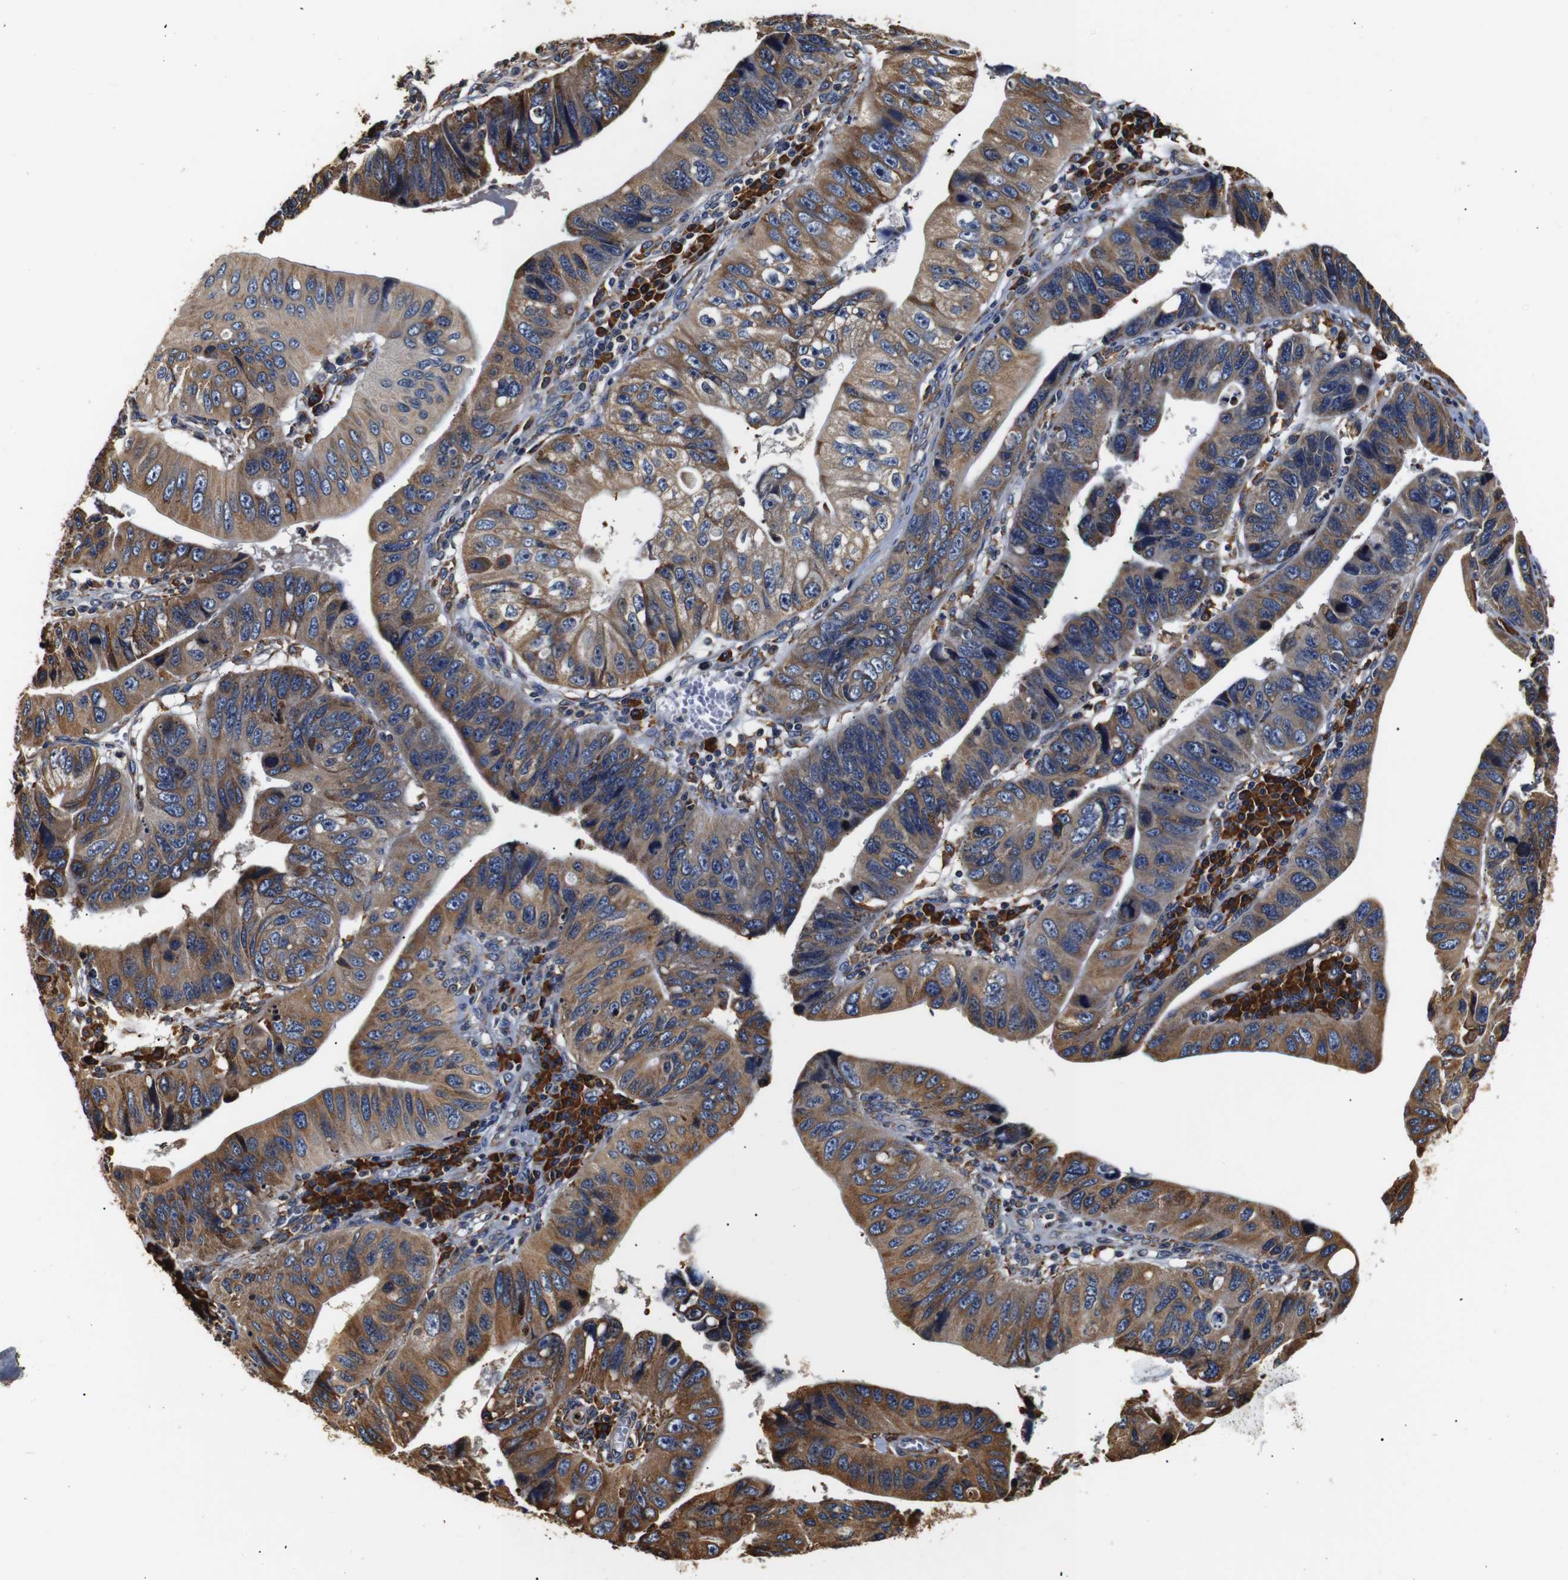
{"staining": {"intensity": "moderate", "quantity": ">75%", "location": "cytoplasmic/membranous"}, "tissue": "stomach cancer", "cell_type": "Tumor cells", "image_type": "cancer", "snomed": [{"axis": "morphology", "description": "Adenocarcinoma, NOS"}, {"axis": "topography", "description": "Stomach"}], "caption": "Tumor cells show moderate cytoplasmic/membranous staining in approximately >75% of cells in stomach adenocarcinoma.", "gene": "HHIP", "patient": {"sex": "male", "age": 59}}